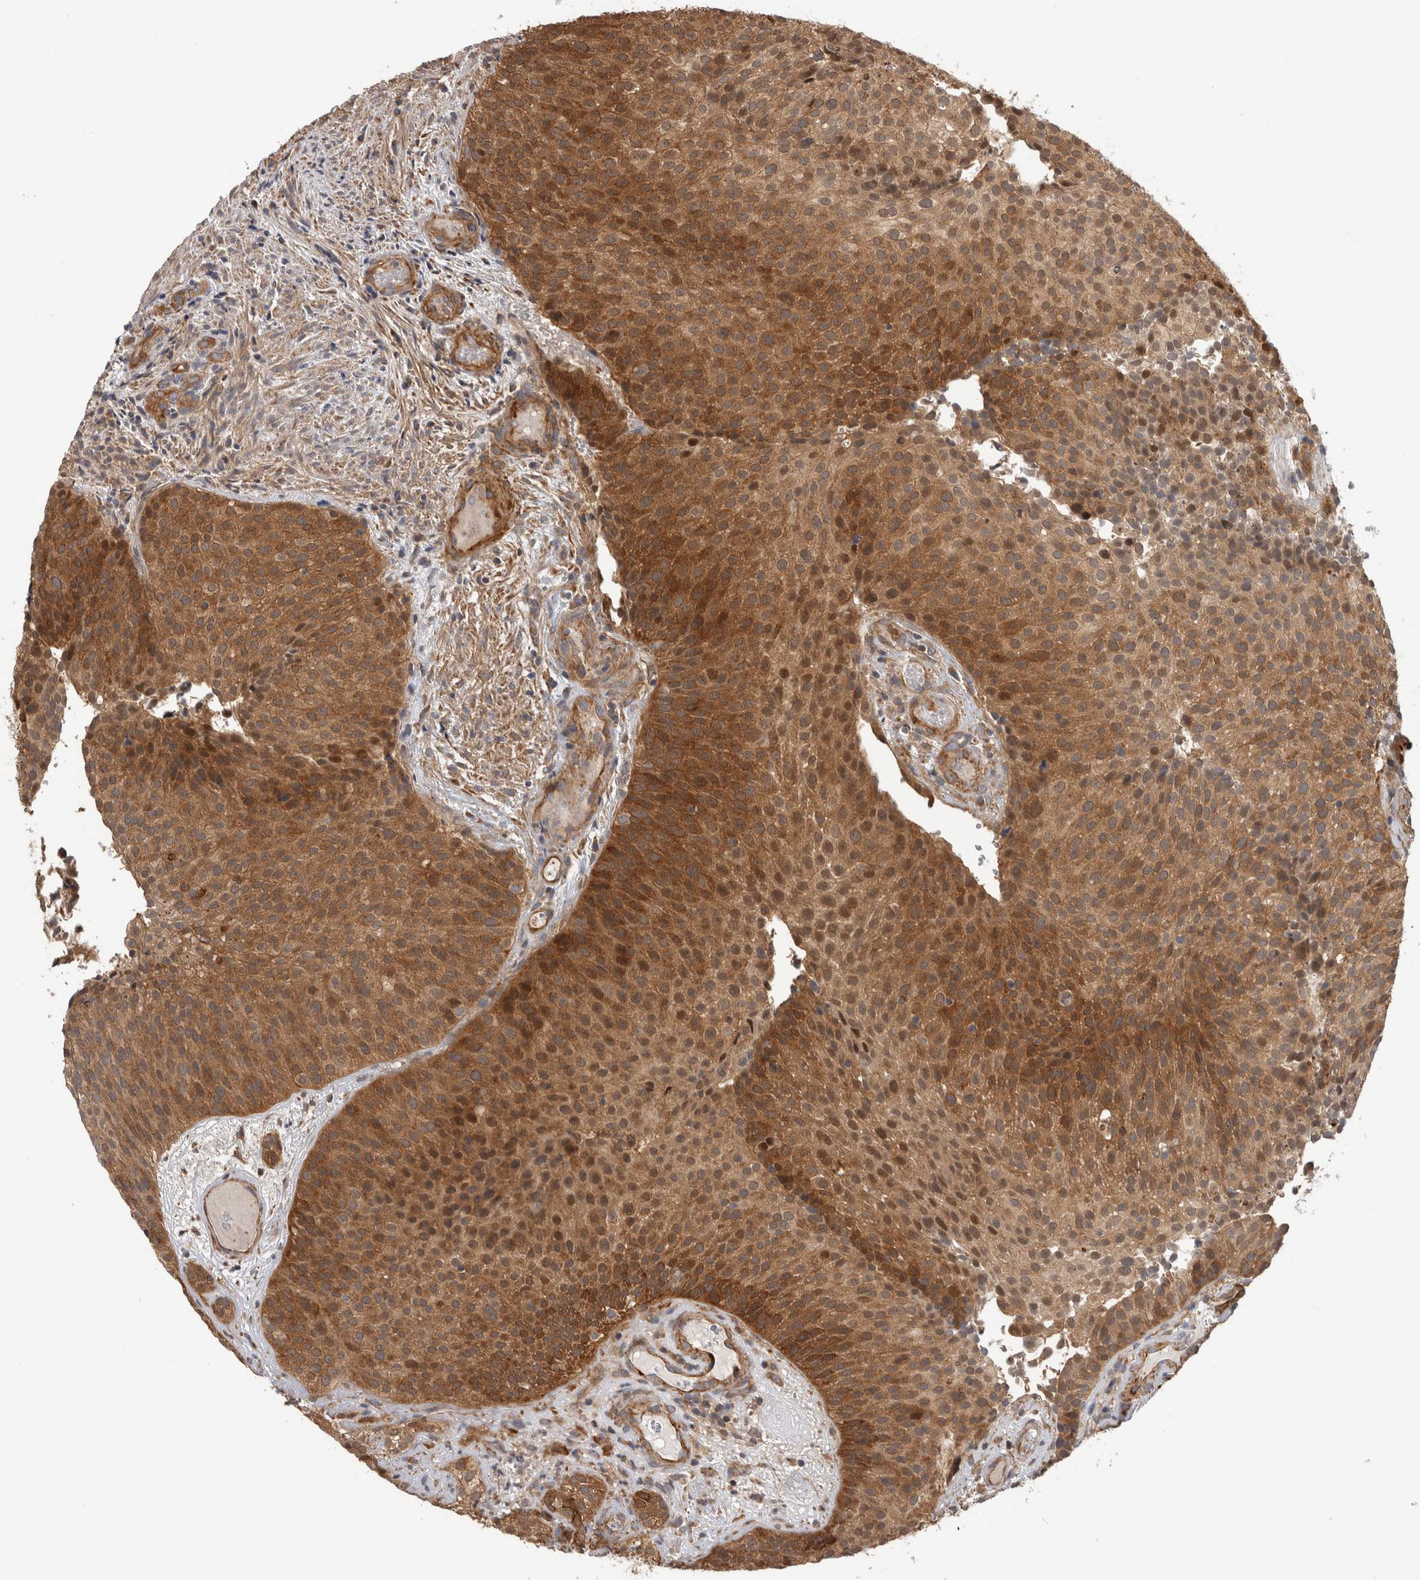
{"staining": {"intensity": "moderate", "quantity": ">75%", "location": "cytoplasmic/membranous"}, "tissue": "urothelial cancer", "cell_type": "Tumor cells", "image_type": "cancer", "snomed": [{"axis": "morphology", "description": "Urothelial carcinoma, Low grade"}, {"axis": "topography", "description": "Urinary bladder"}], "caption": "Immunohistochemistry (IHC) staining of low-grade urothelial carcinoma, which shows medium levels of moderate cytoplasmic/membranous expression in approximately >75% of tumor cells indicating moderate cytoplasmic/membranous protein staining. The staining was performed using DAB (3,3'-diaminobenzidine) (brown) for protein detection and nuclei were counterstained in hematoxylin (blue).", "gene": "SFXN2", "patient": {"sex": "male", "age": 86}}